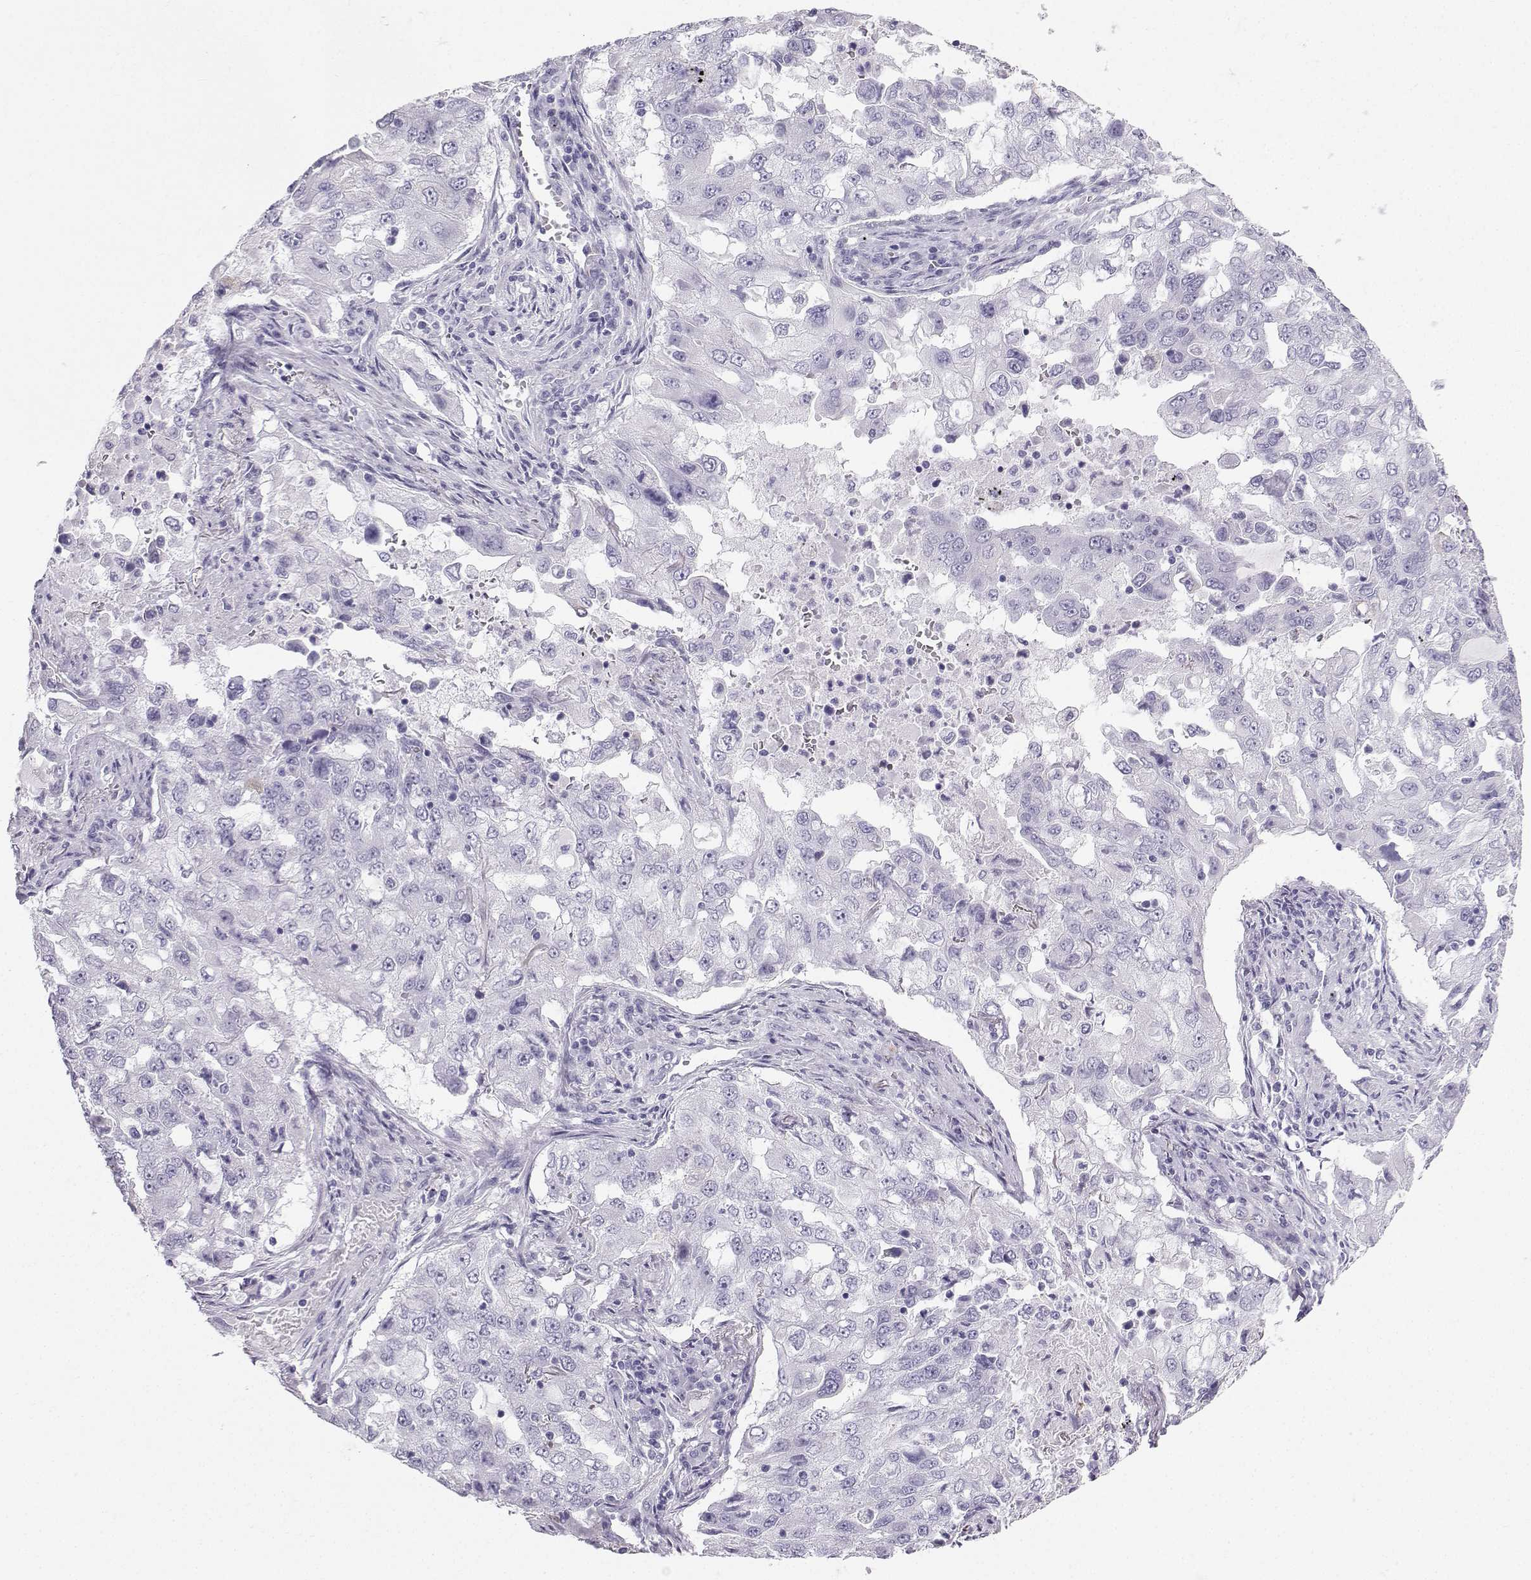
{"staining": {"intensity": "negative", "quantity": "none", "location": "none"}, "tissue": "lung cancer", "cell_type": "Tumor cells", "image_type": "cancer", "snomed": [{"axis": "morphology", "description": "Adenocarcinoma, NOS"}, {"axis": "topography", "description": "Lung"}], "caption": "The immunohistochemistry micrograph has no significant positivity in tumor cells of lung cancer (adenocarcinoma) tissue.", "gene": "IQCD", "patient": {"sex": "female", "age": 61}}